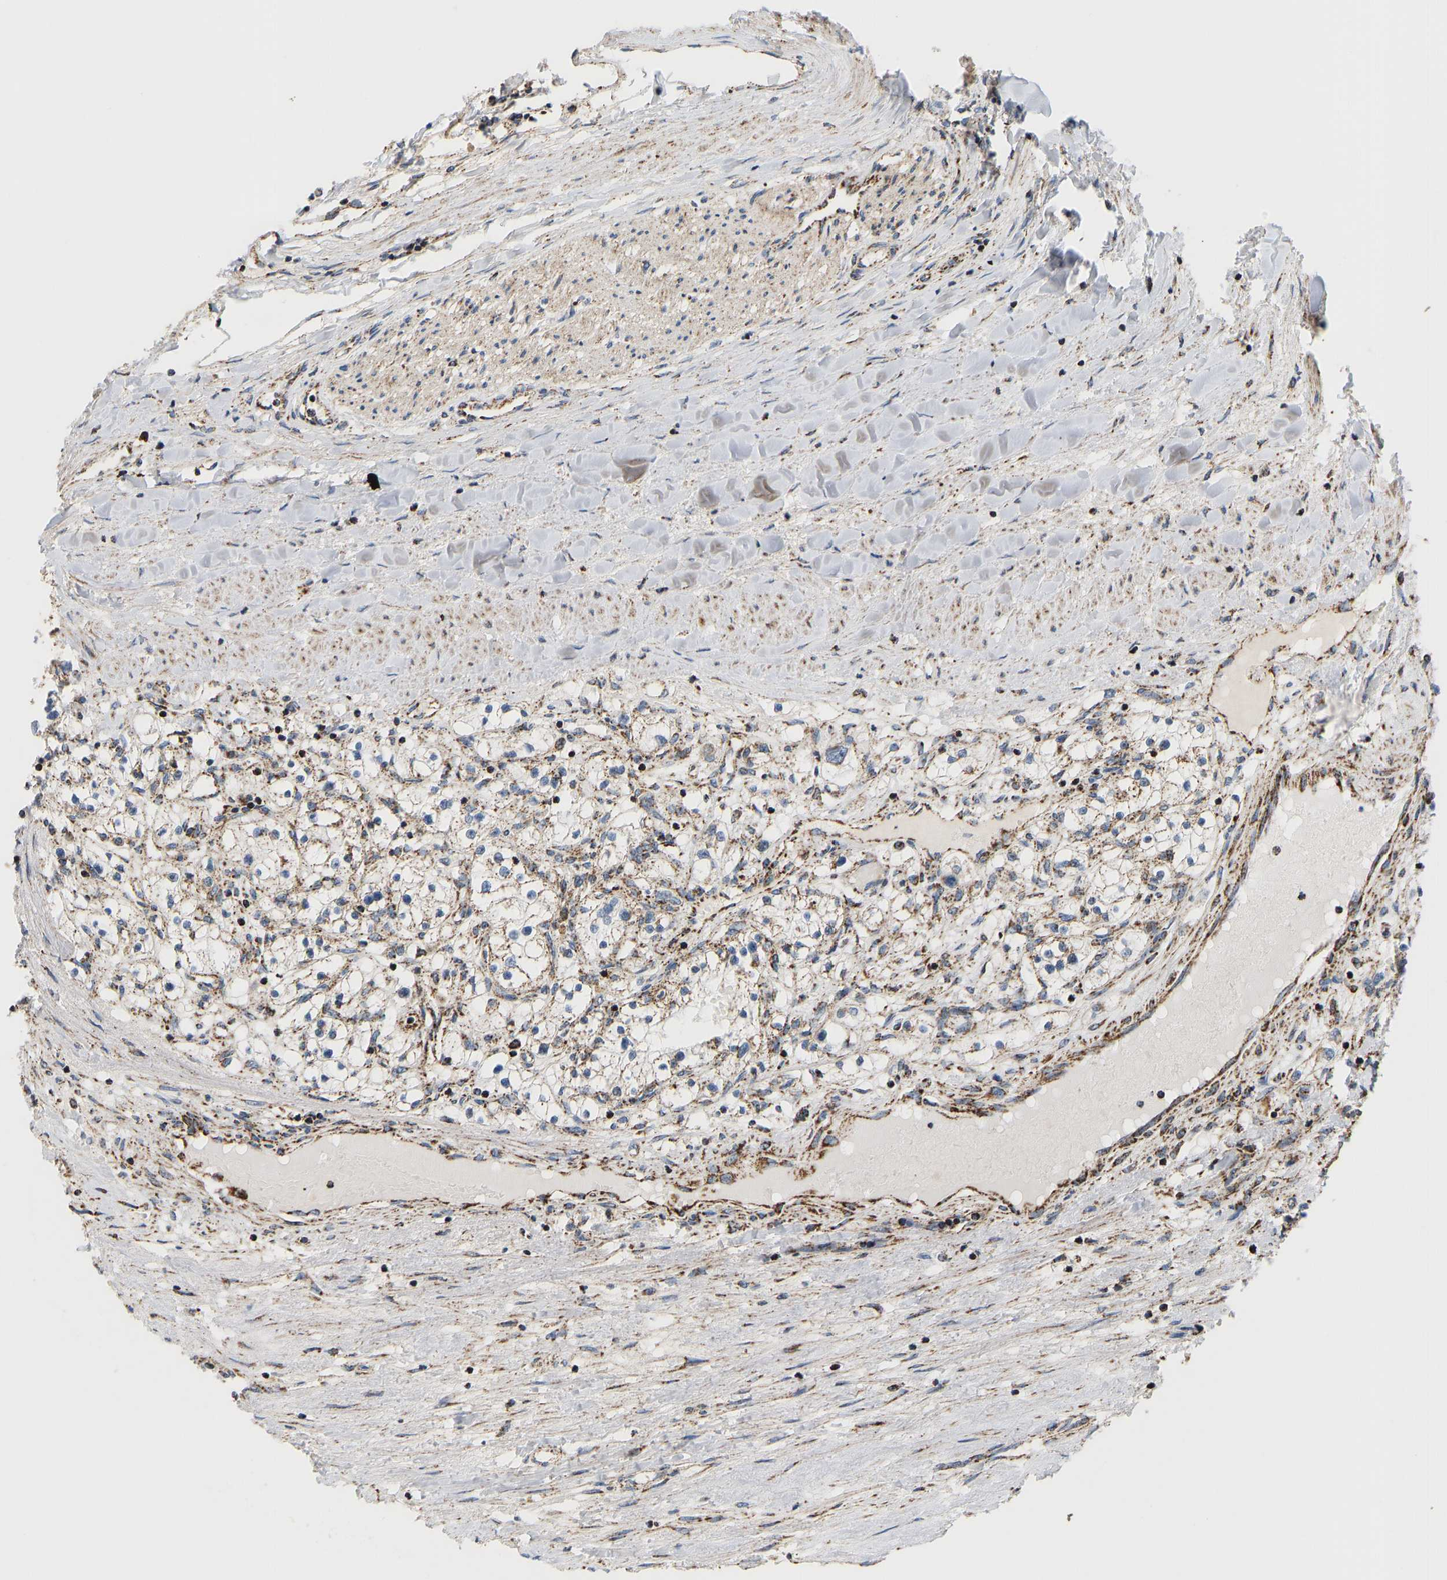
{"staining": {"intensity": "moderate", "quantity": ">75%", "location": "cytoplasmic/membranous"}, "tissue": "renal cancer", "cell_type": "Tumor cells", "image_type": "cancer", "snomed": [{"axis": "morphology", "description": "Adenocarcinoma, NOS"}, {"axis": "topography", "description": "Kidney"}], "caption": "Renal cancer stained with a protein marker displays moderate staining in tumor cells.", "gene": "GPSM2", "patient": {"sex": "male", "age": 68}}